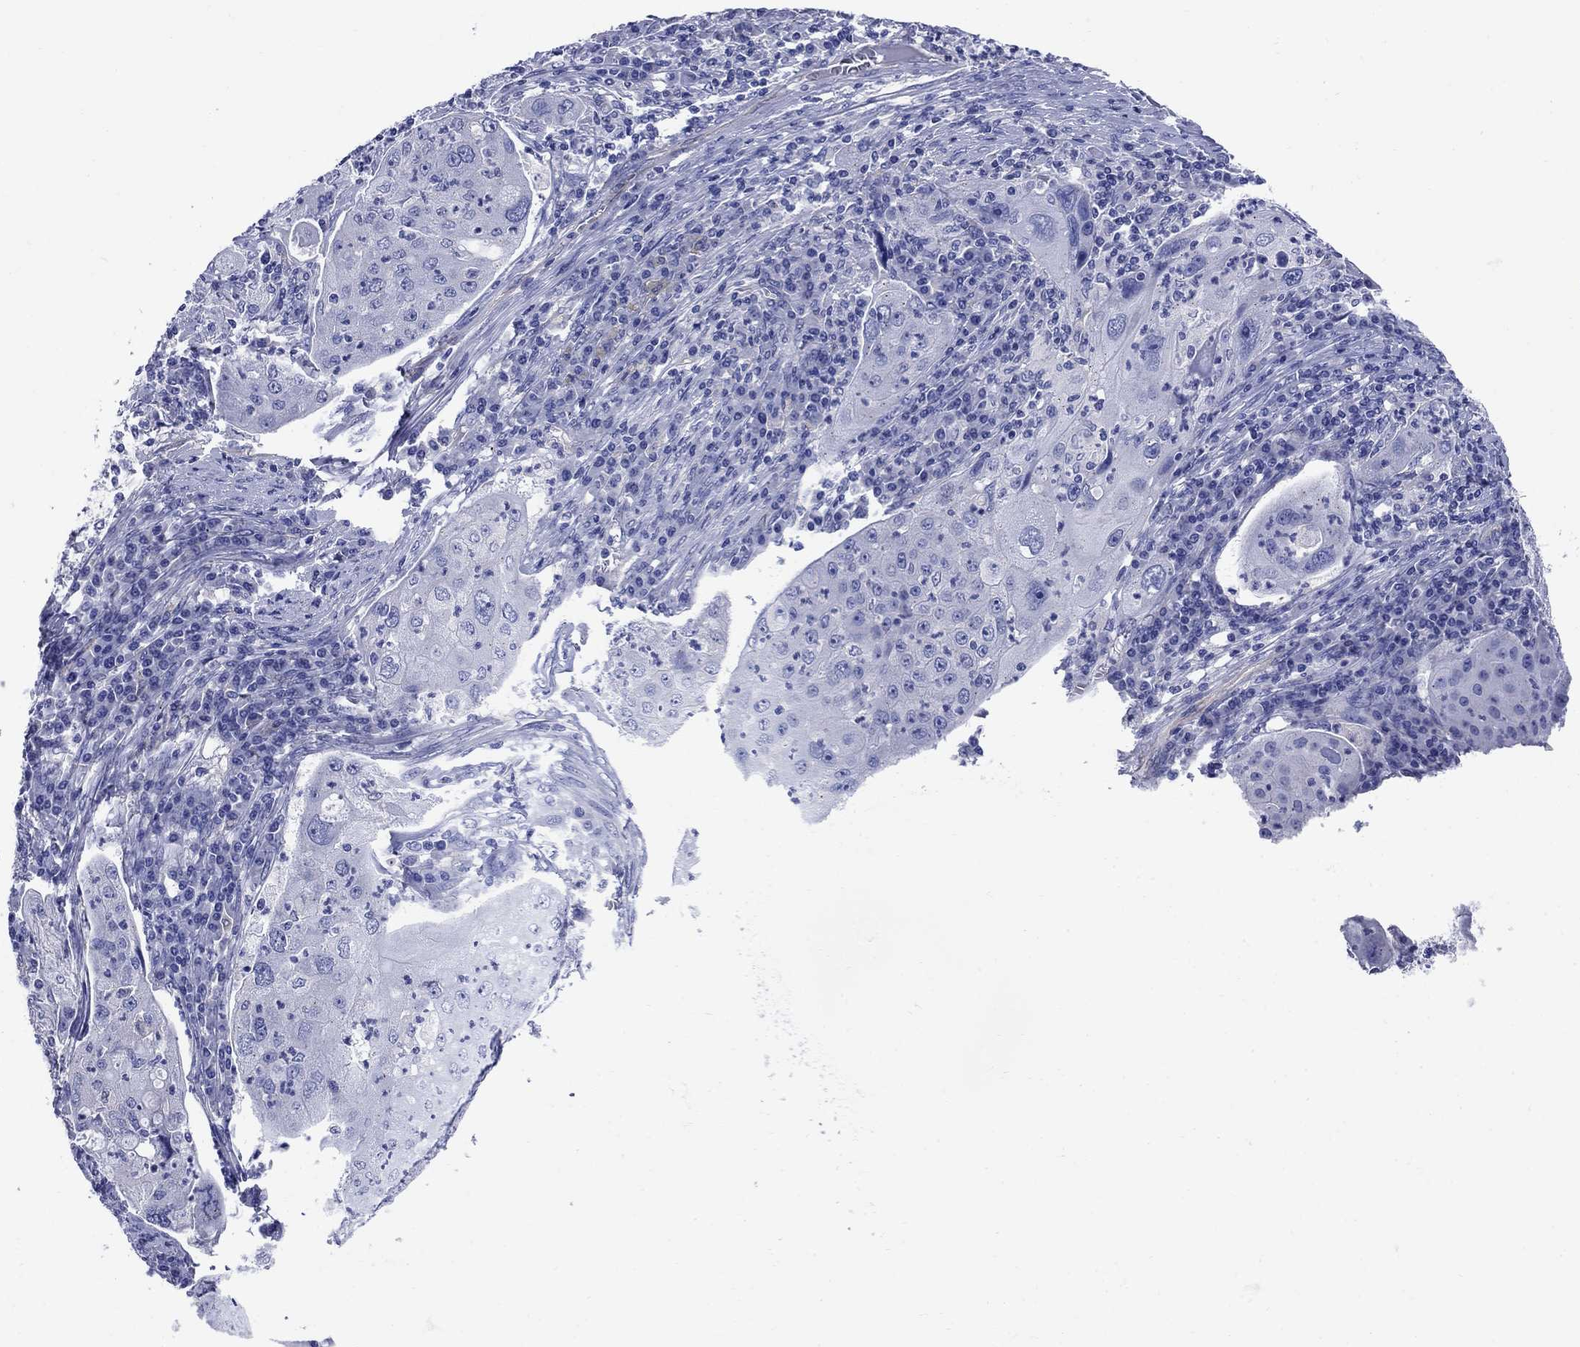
{"staining": {"intensity": "negative", "quantity": "none", "location": "none"}, "tissue": "lung cancer", "cell_type": "Tumor cells", "image_type": "cancer", "snomed": [{"axis": "morphology", "description": "Squamous cell carcinoma, NOS"}, {"axis": "topography", "description": "Lung"}], "caption": "IHC micrograph of human lung squamous cell carcinoma stained for a protein (brown), which shows no positivity in tumor cells.", "gene": "SMCP", "patient": {"sex": "female", "age": 59}}